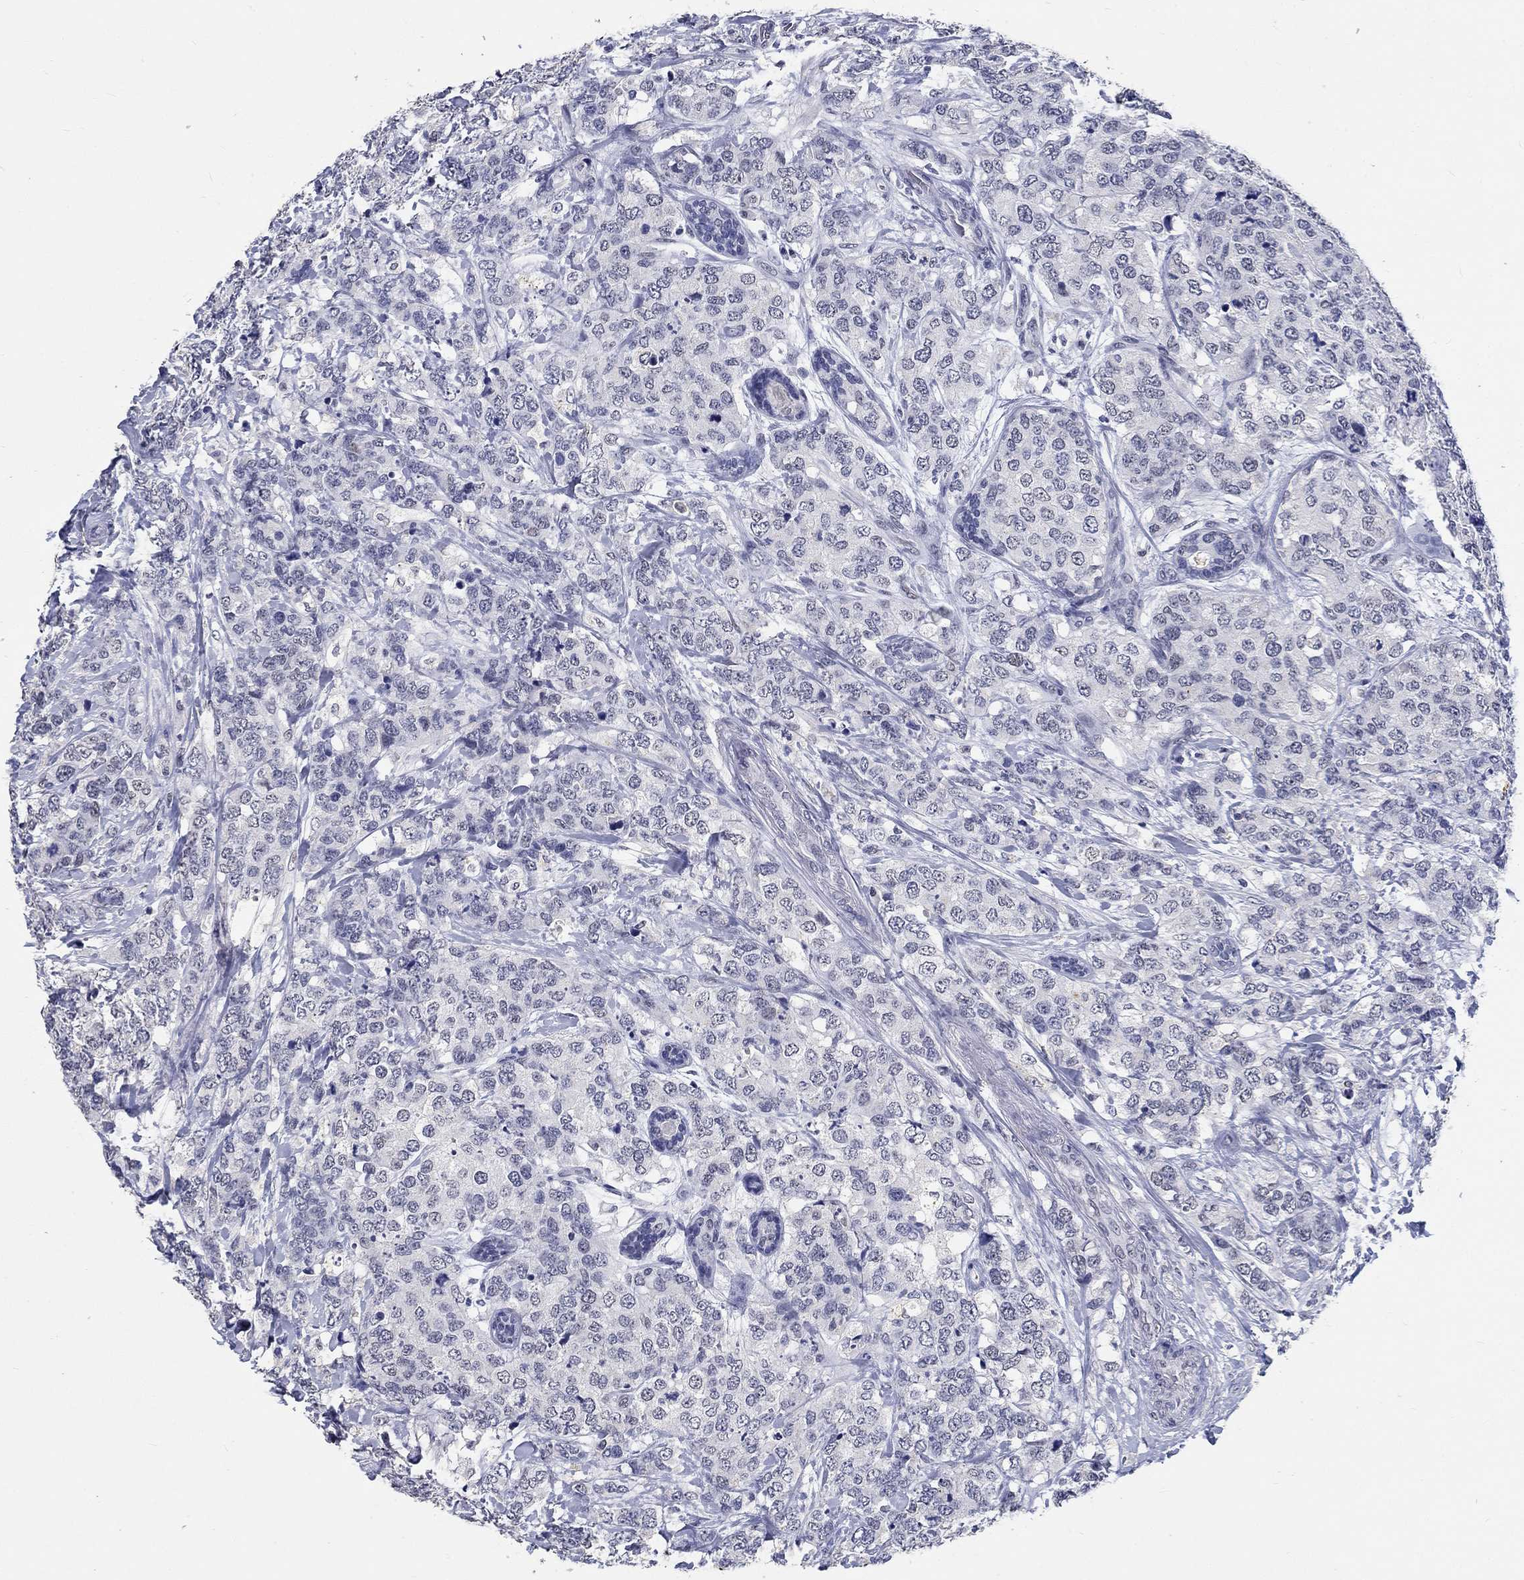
{"staining": {"intensity": "negative", "quantity": "none", "location": "none"}, "tissue": "breast cancer", "cell_type": "Tumor cells", "image_type": "cancer", "snomed": [{"axis": "morphology", "description": "Lobular carcinoma"}, {"axis": "topography", "description": "Breast"}], "caption": "Immunohistochemistry photomicrograph of neoplastic tissue: human breast lobular carcinoma stained with DAB displays no significant protein expression in tumor cells.", "gene": "GRIN1", "patient": {"sex": "female", "age": 59}}